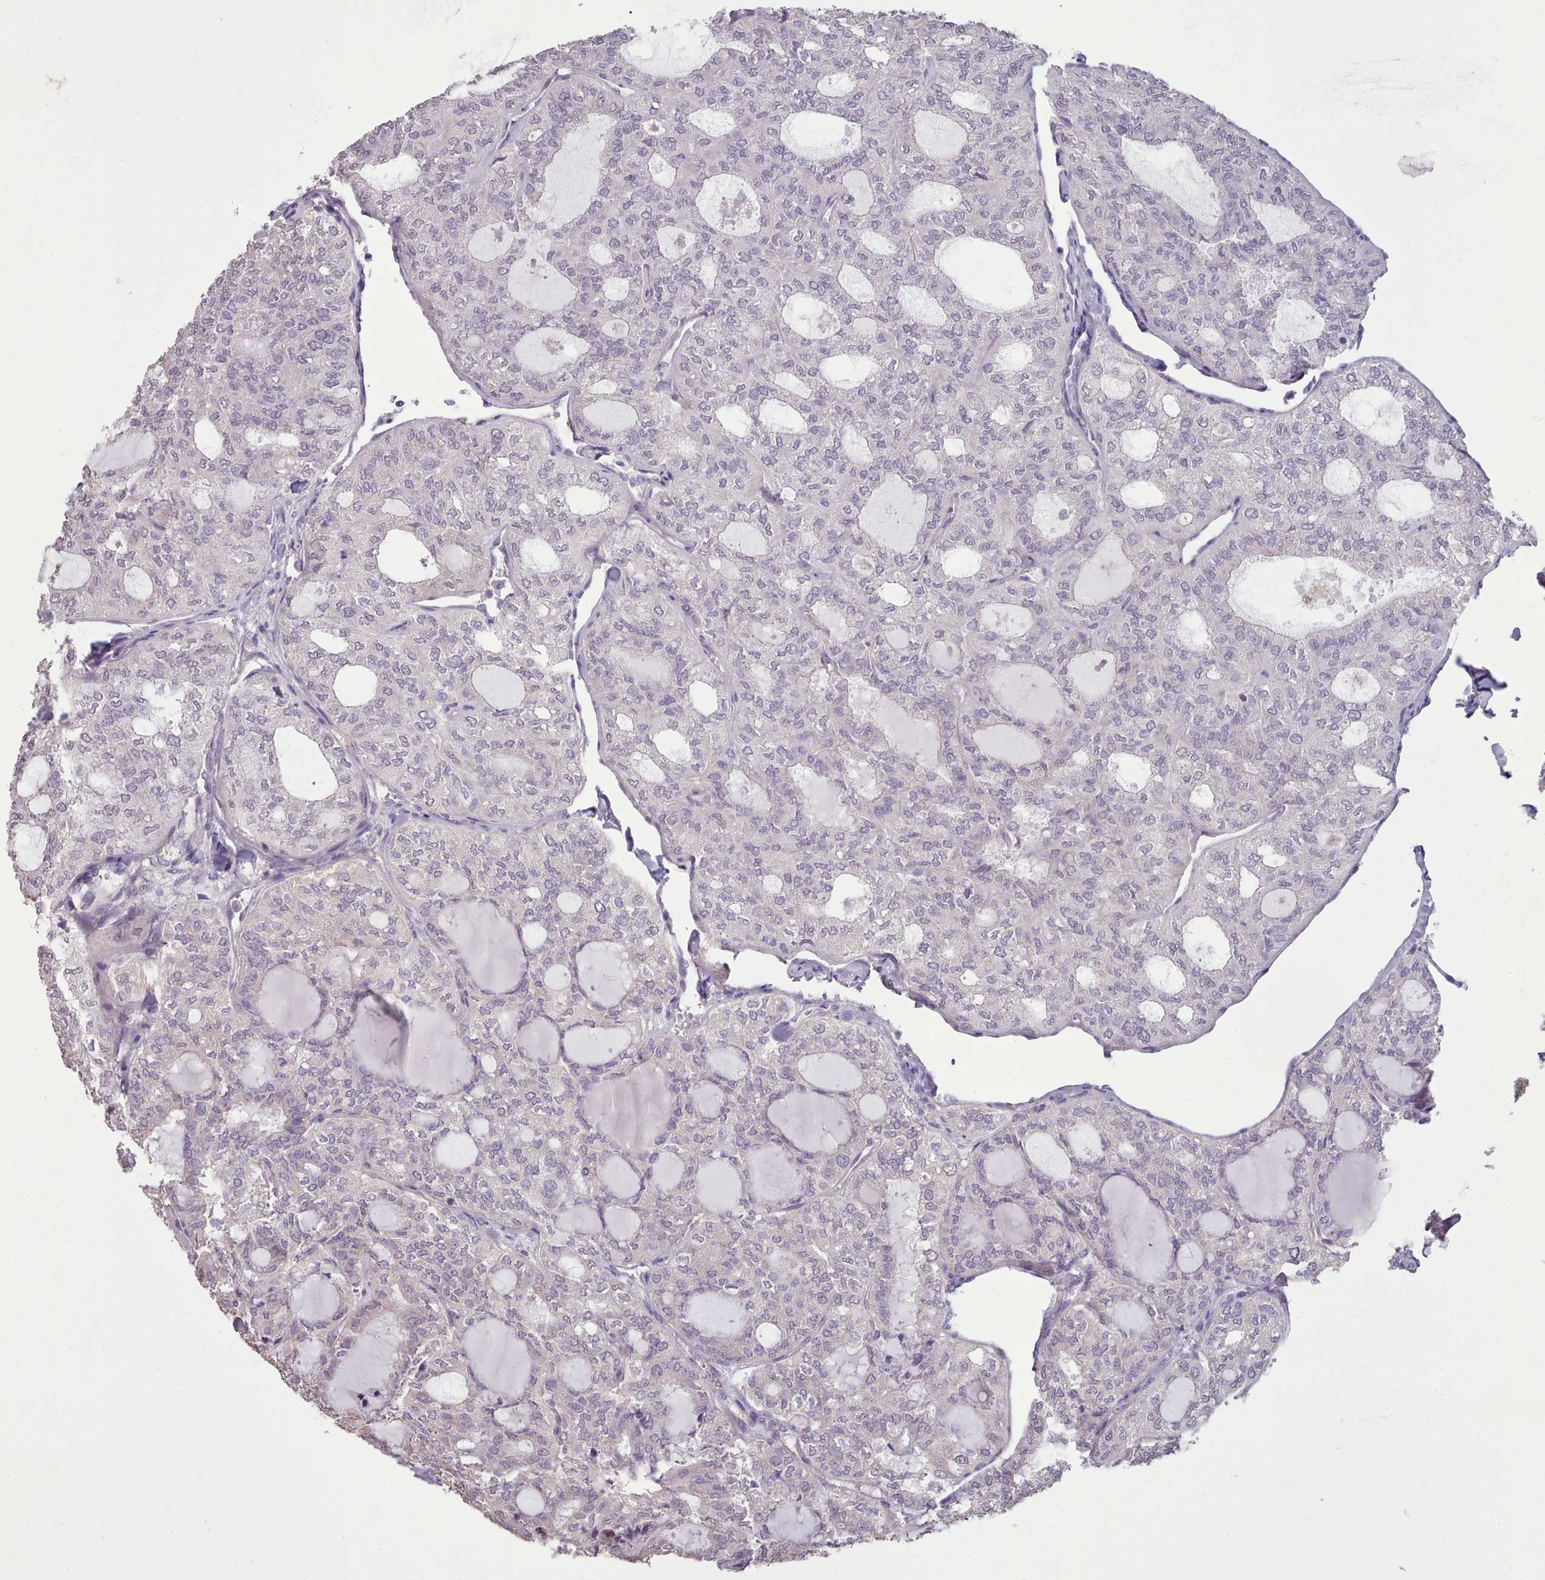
{"staining": {"intensity": "negative", "quantity": "none", "location": "none"}, "tissue": "thyroid cancer", "cell_type": "Tumor cells", "image_type": "cancer", "snomed": [{"axis": "morphology", "description": "Follicular adenoma carcinoma, NOS"}, {"axis": "topography", "description": "Thyroid gland"}], "caption": "Tumor cells show no significant expression in thyroid cancer (follicular adenoma carcinoma).", "gene": "DPF1", "patient": {"sex": "male", "age": 75}}